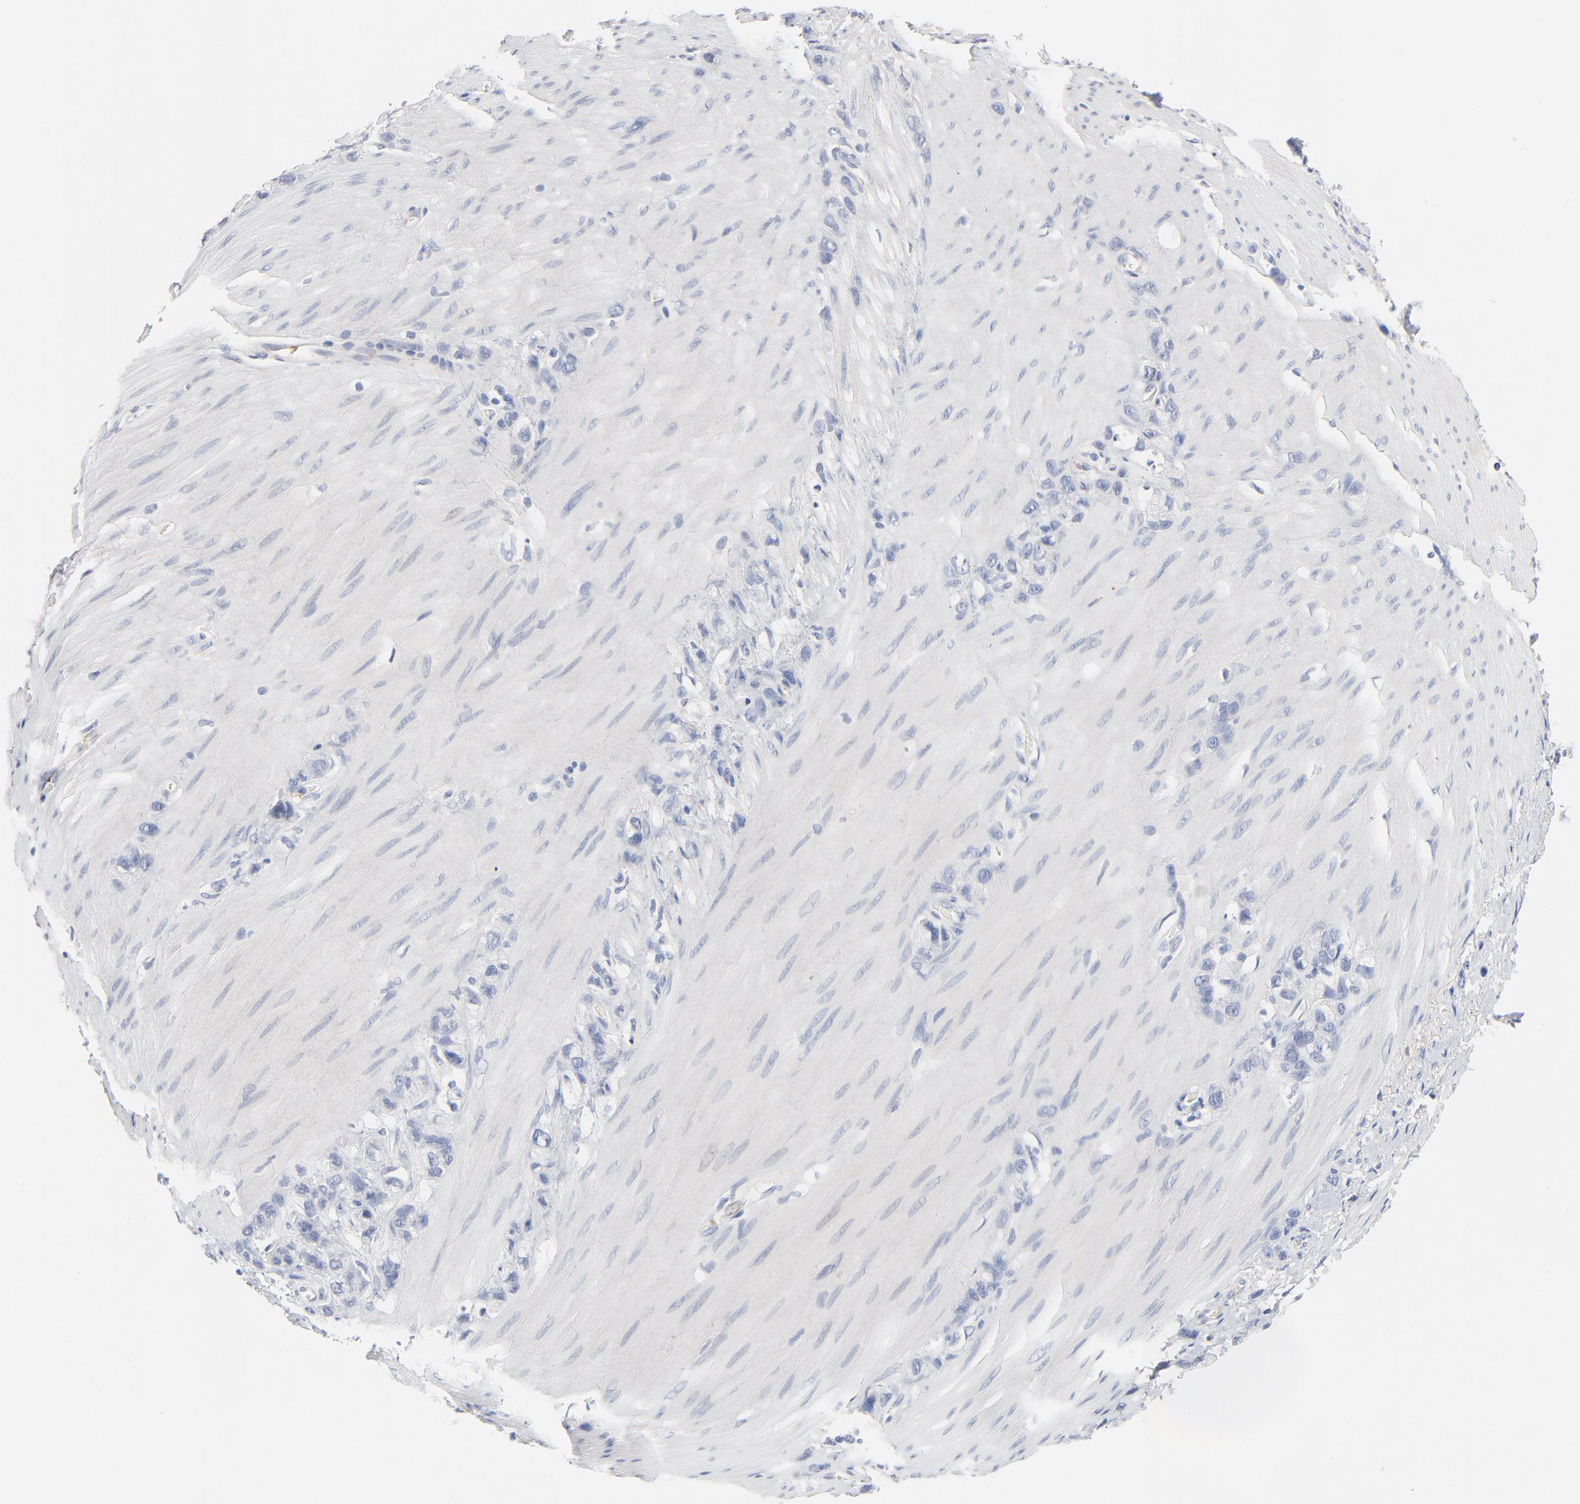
{"staining": {"intensity": "negative", "quantity": "none", "location": "none"}, "tissue": "stomach cancer", "cell_type": "Tumor cells", "image_type": "cancer", "snomed": [{"axis": "morphology", "description": "Normal tissue, NOS"}, {"axis": "morphology", "description": "Adenocarcinoma, NOS"}, {"axis": "morphology", "description": "Adenocarcinoma, High grade"}, {"axis": "topography", "description": "Stomach, upper"}, {"axis": "topography", "description": "Stomach"}], "caption": "Immunohistochemistry (IHC) of human stomach high-grade adenocarcinoma exhibits no expression in tumor cells.", "gene": "SERPINA4", "patient": {"sex": "female", "age": 65}}